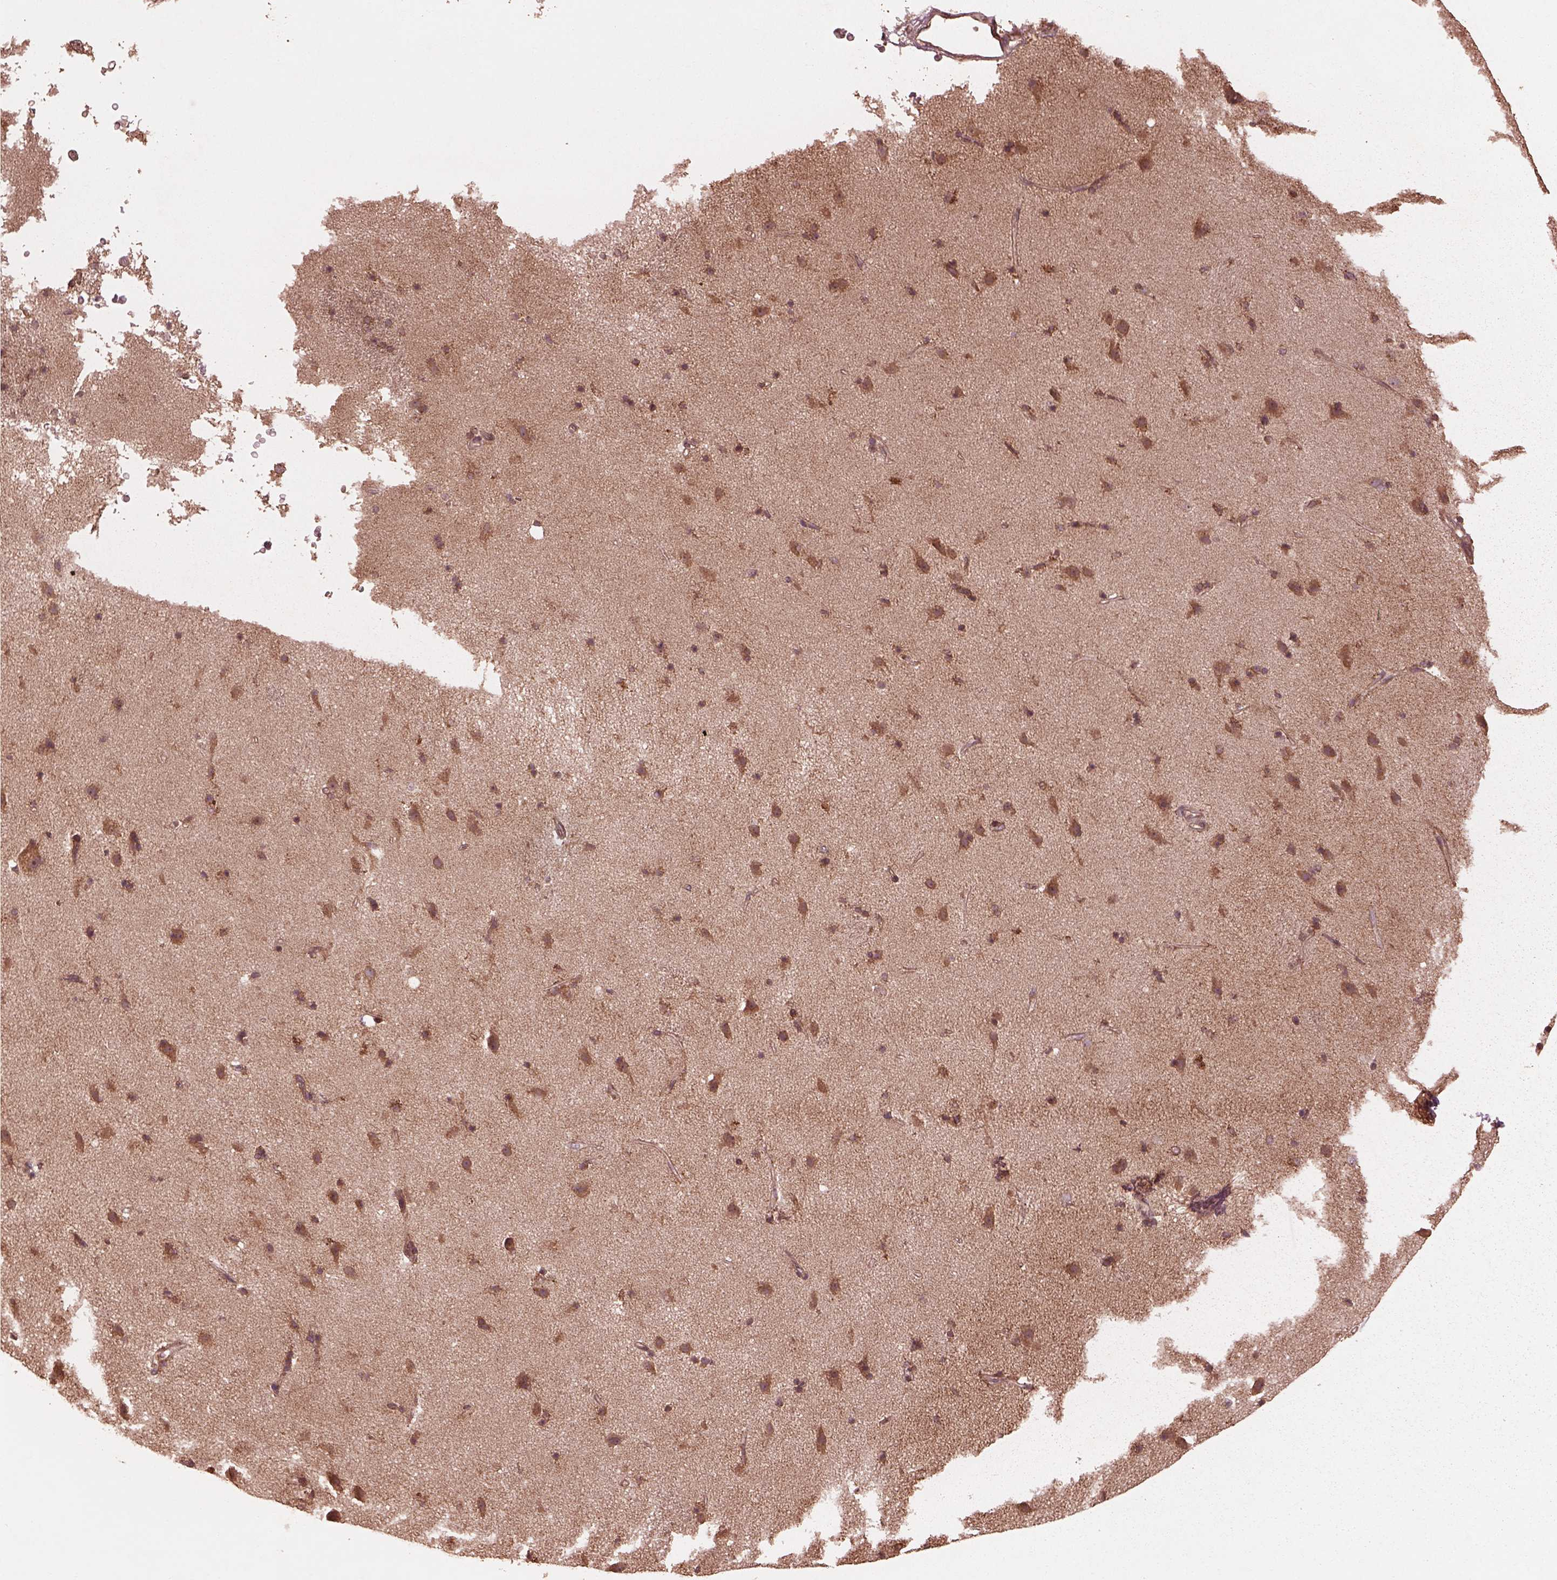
{"staining": {"intensity": "weak", "quantity": "<25%", "location": "cytoplasmic/membranous"}, "tissue": "caudate", "cell_type": "Glial cells", "image_type": "normal", "snomed": [{"axis": "morphology", "description": "Normal tissue, NOS"}, {"axis": "topography", "description": "Lateral ventricle wall"}], "caption": "A photomicrograph of caudate stained for a protein demonstrates no brown staining in glial cells.", "gene": "PIK3R2", "patient": {"sex": "female", "age": 71}}